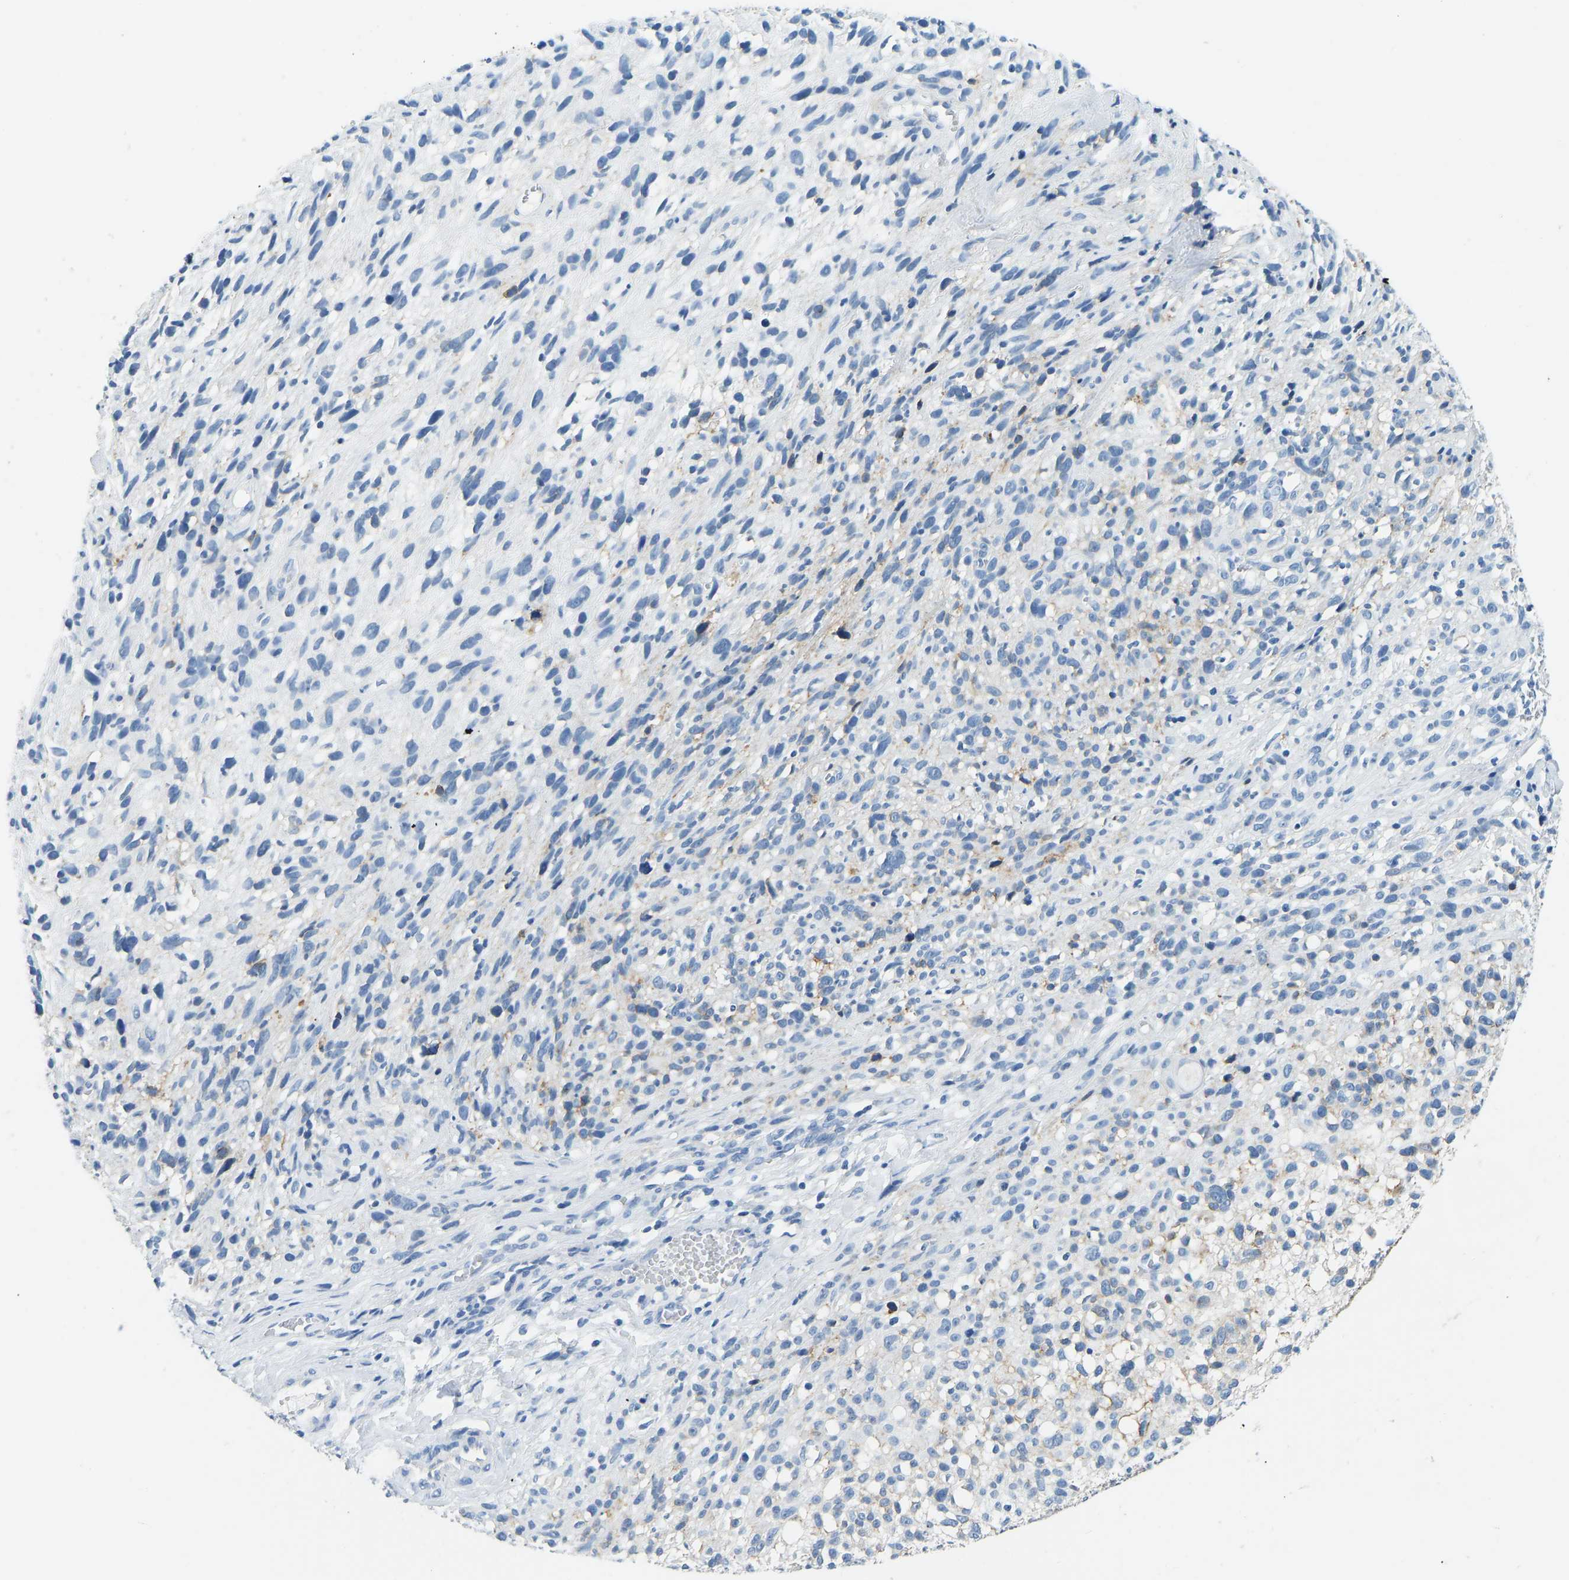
{"staining": {"intensity": "negative", "quantity": "none", "location": "none"}, "tissue": "melanoma", "cell_type": "Tumor cells", "image_type": "cancer", "snomed": [{"axis": "morphology", "description": "Malignant melanoma, NOS"}, {"axis": "topography", "description": "Skin"}], "caption": "Immunohistochemical staining of human melanoma demonstrates no significant expression in tumor cells.", "gene": "ATP1A1", "patient": {"sex": "female", "age": 55}}